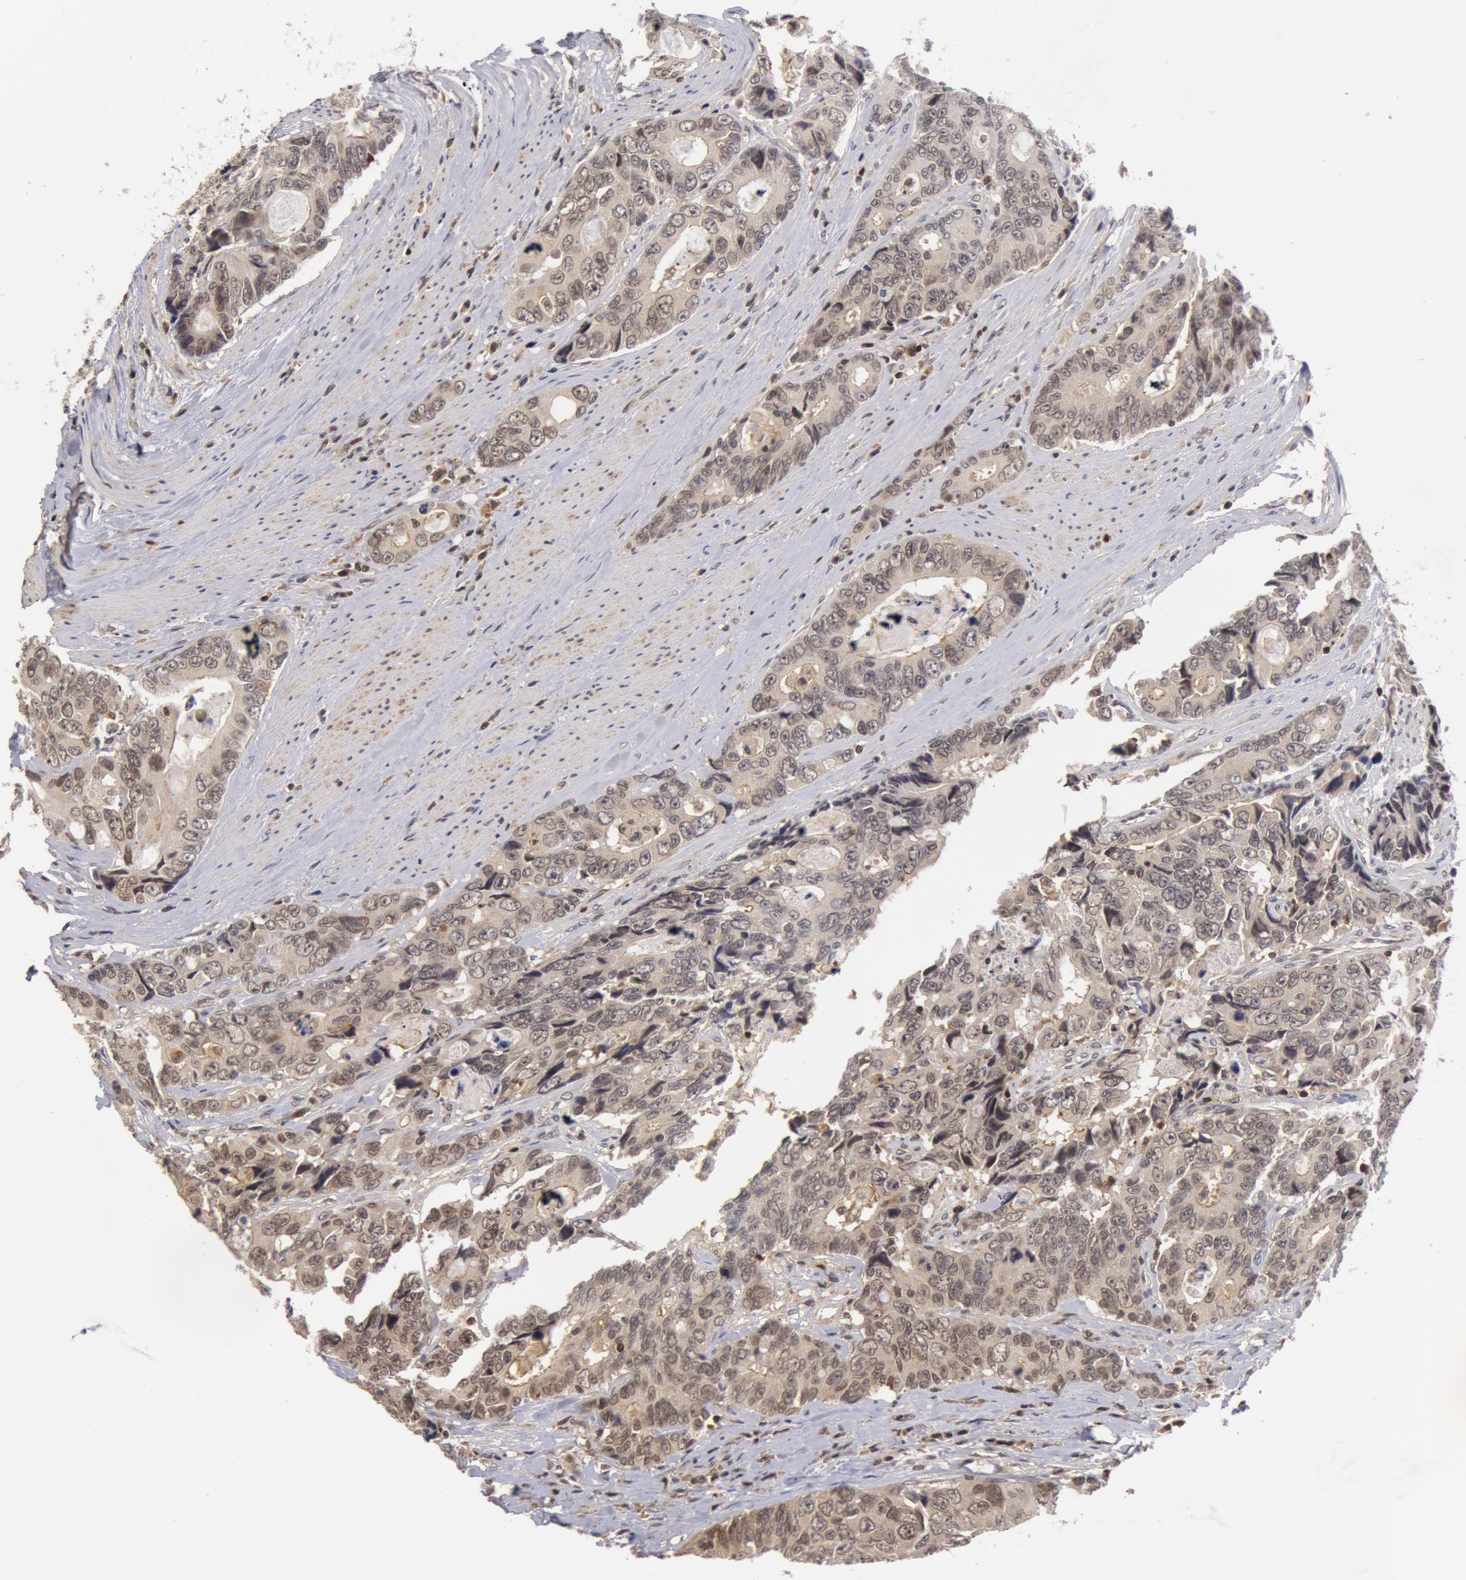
{"staining": {"intensity": "weak", "quantity": "<25%", "location": "nuclear"}, "tissue": "colorectal cancer", "cell_type": "Tumor cells", "image_type": "cancer", "snomed": [{"axis": "morphology", "description": "Adenocarcinoma, NOS"}, {"axis": "topography", "description": "Rectum"}], "caption": "This is an immunohistochemistry histopathology image of human adenocarcinoma (colorectal). There is no positivity in tumor cells.", "gene": "ZNF350", "patient": {"sex": "female", "age": 67}}